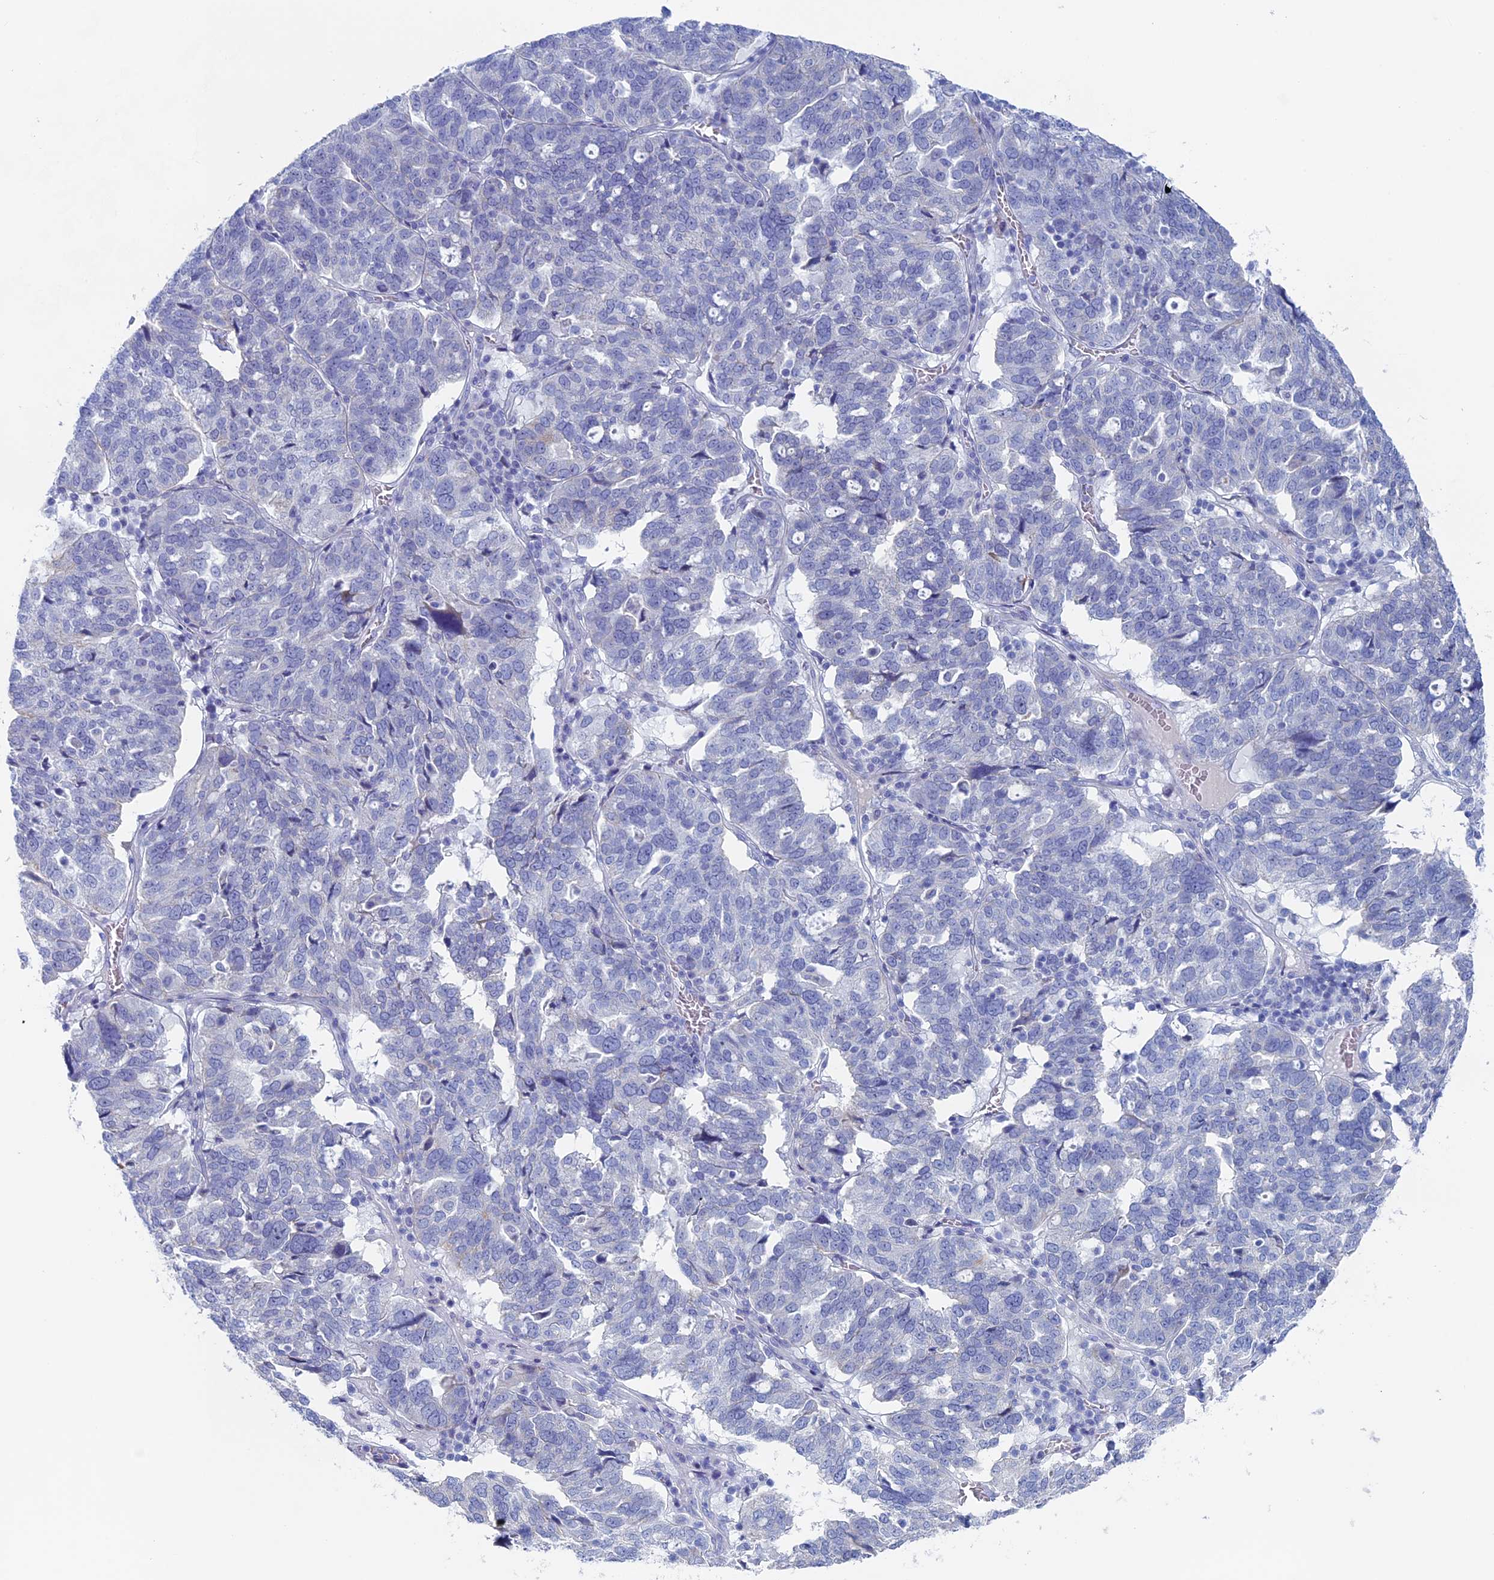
{"staining": {"intensity": "negative", "quantity": "none", "location": "none"}, "tissue": "ovarian cancer", "cell_type": "Tumor cells", "image_type": "cancer", "snomed": [{"axis": "morphology", "description": "Cystadenocarcinoma, serous, NOS"}, {"axis": "topography", "description": "Ovary"}], "caption": "DAB immunohistochemical staining of human ovarian cancer (serous cystadenocarcinoma) exhibits no significant positivity in tumor cells. (Brightfield microscopy of DAB (3,3'-diaminobenzidine) IHC at high magnification).", "gene": "MAGEB6", "patient": {"sex": "female", "age": 59}}